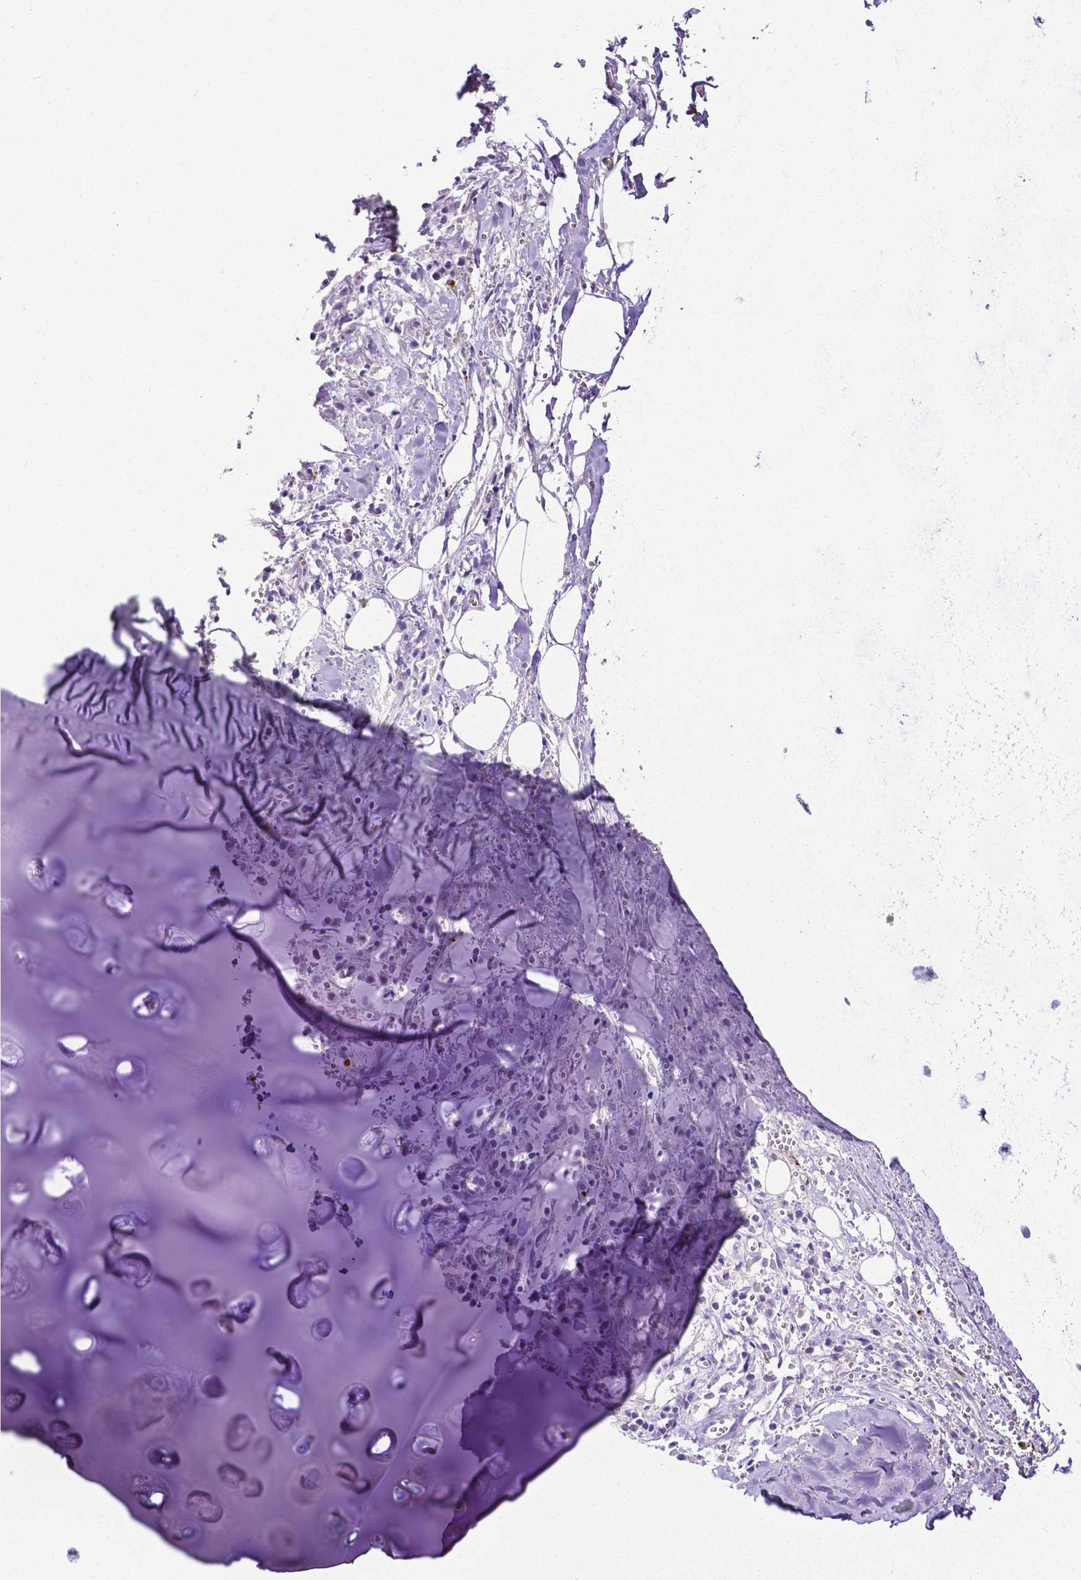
{"staining": {"intensity": "negative", "quantity": "none", "location": "none"}, "tissue": "adipose tissue", "cell_type": "Adipocytes", "image_type": "normal", "snomed": [{"axis": "morphology", "description": "Normal tissue, NOS"}, {"axis": "morphology", "description": "Squamous cell carcinoma, NOS"}, {"axis": "topography", "description": "Cartilage tissue"}, {"axis": "topography", "description": "Bronchus"}, {"axis": "topography", "description": "Lung"}], "caption": "Immunohistochemistry (IHC) of unremarkable adipose tissue shows no staining in adipocytes.", "gene": "MMP9", "patient": {"sex": "male", "age": 66}}